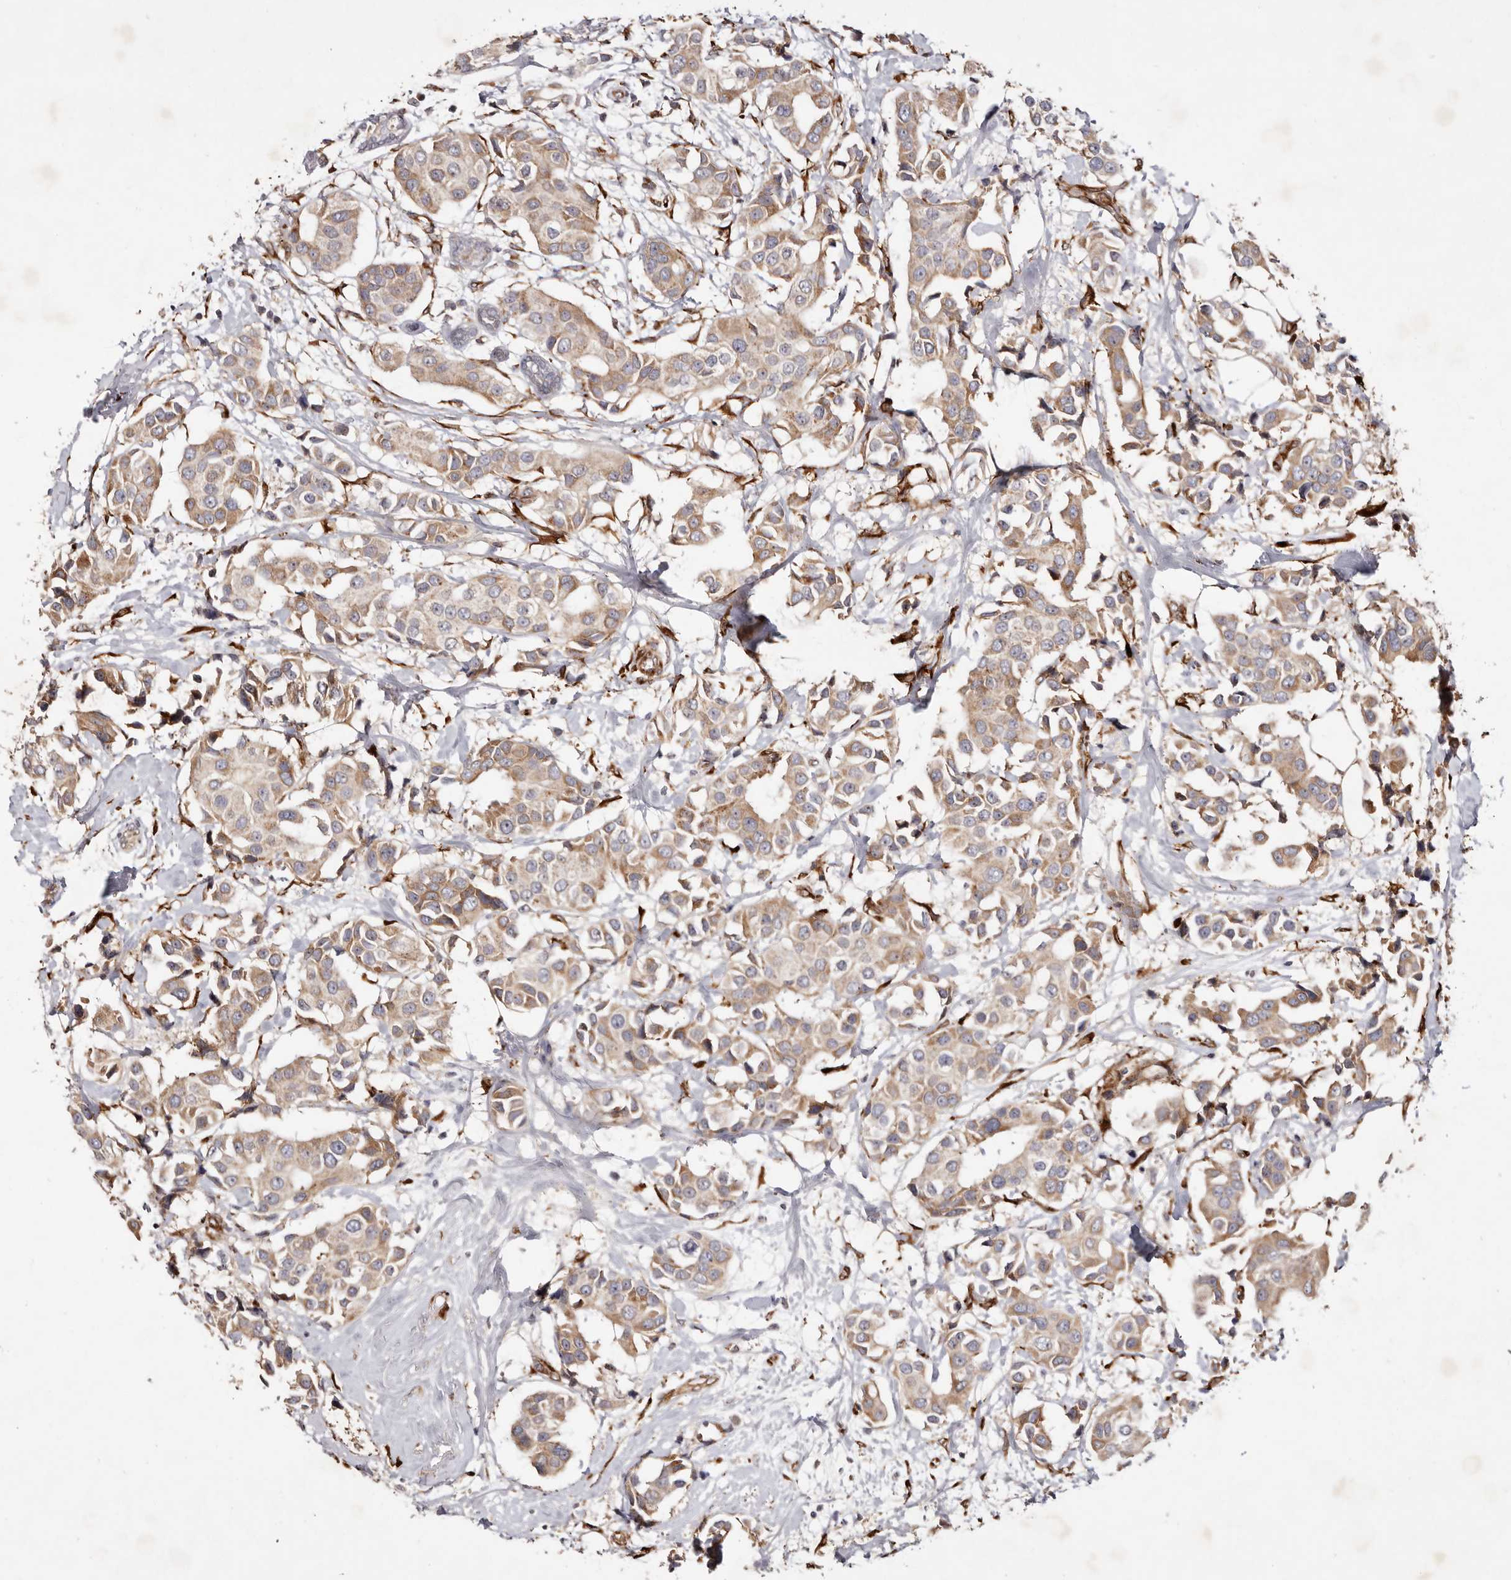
{"staining": {"intensity": "moderate", "quantity": ">75%", "location": "cytoplasmic/membranous"}, "tissue": "breast cancer", "cell_type": "Tumor cells", "image_type": "cancer", "snomed": [{"axis": "morphology", "description": "Normal tissue, NOS"}, {"axis": "morphology", "description": "Duct carcinoma"}, {"axis": "topography", "description": "Breast"}], "caption": "Immunohistochemistry photomicrograph of human infiltrating ductal carcinoma (breast) stained for a protein (brown), which exhibits medium levels of moderate cytoplasmic/membranous positivity in approximately >75% of tumor cells.", "gene": "SERPINH1", "patient": {"sex": "female", "age": 39}}